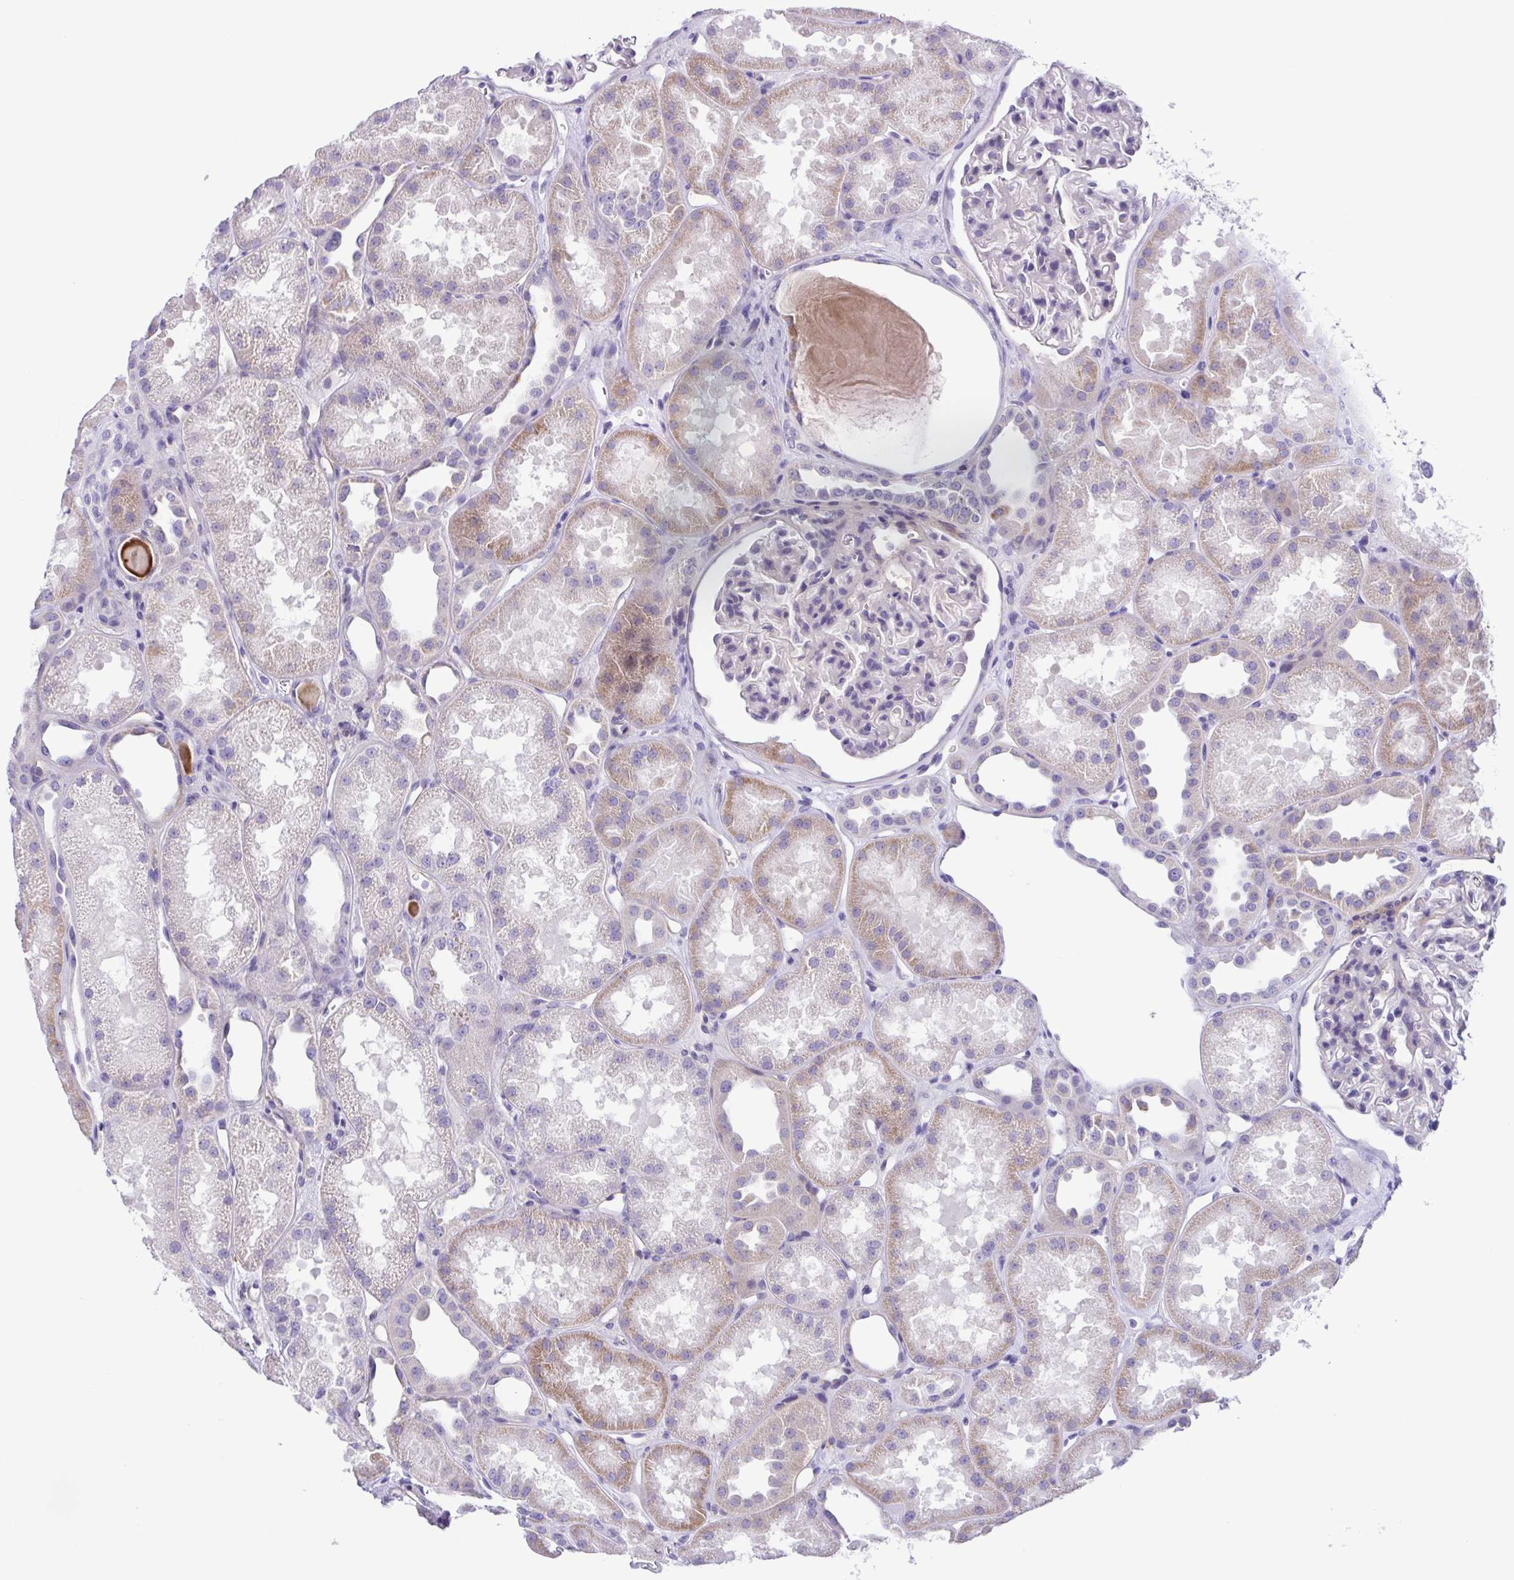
{"staining": {"intensity": "negative", "quantity": "none", "location": "none"}, "tissue": "kidney", "cell_type": "Cells in glomeruli", "image_type": "normal", "snomed": [{"axis": "morphology", "description": "Normal tissue, NOS"}, {"axis": "topography", "description": "Kidney"}], "caption": "Immunohistochemistry micrograph of normal kidney: human kidney stained with DAB demonstrates no significant protein expression in cells in glomeruli.", "gene": "ISM2", "patient": {"sex": "male", "age": 61}}